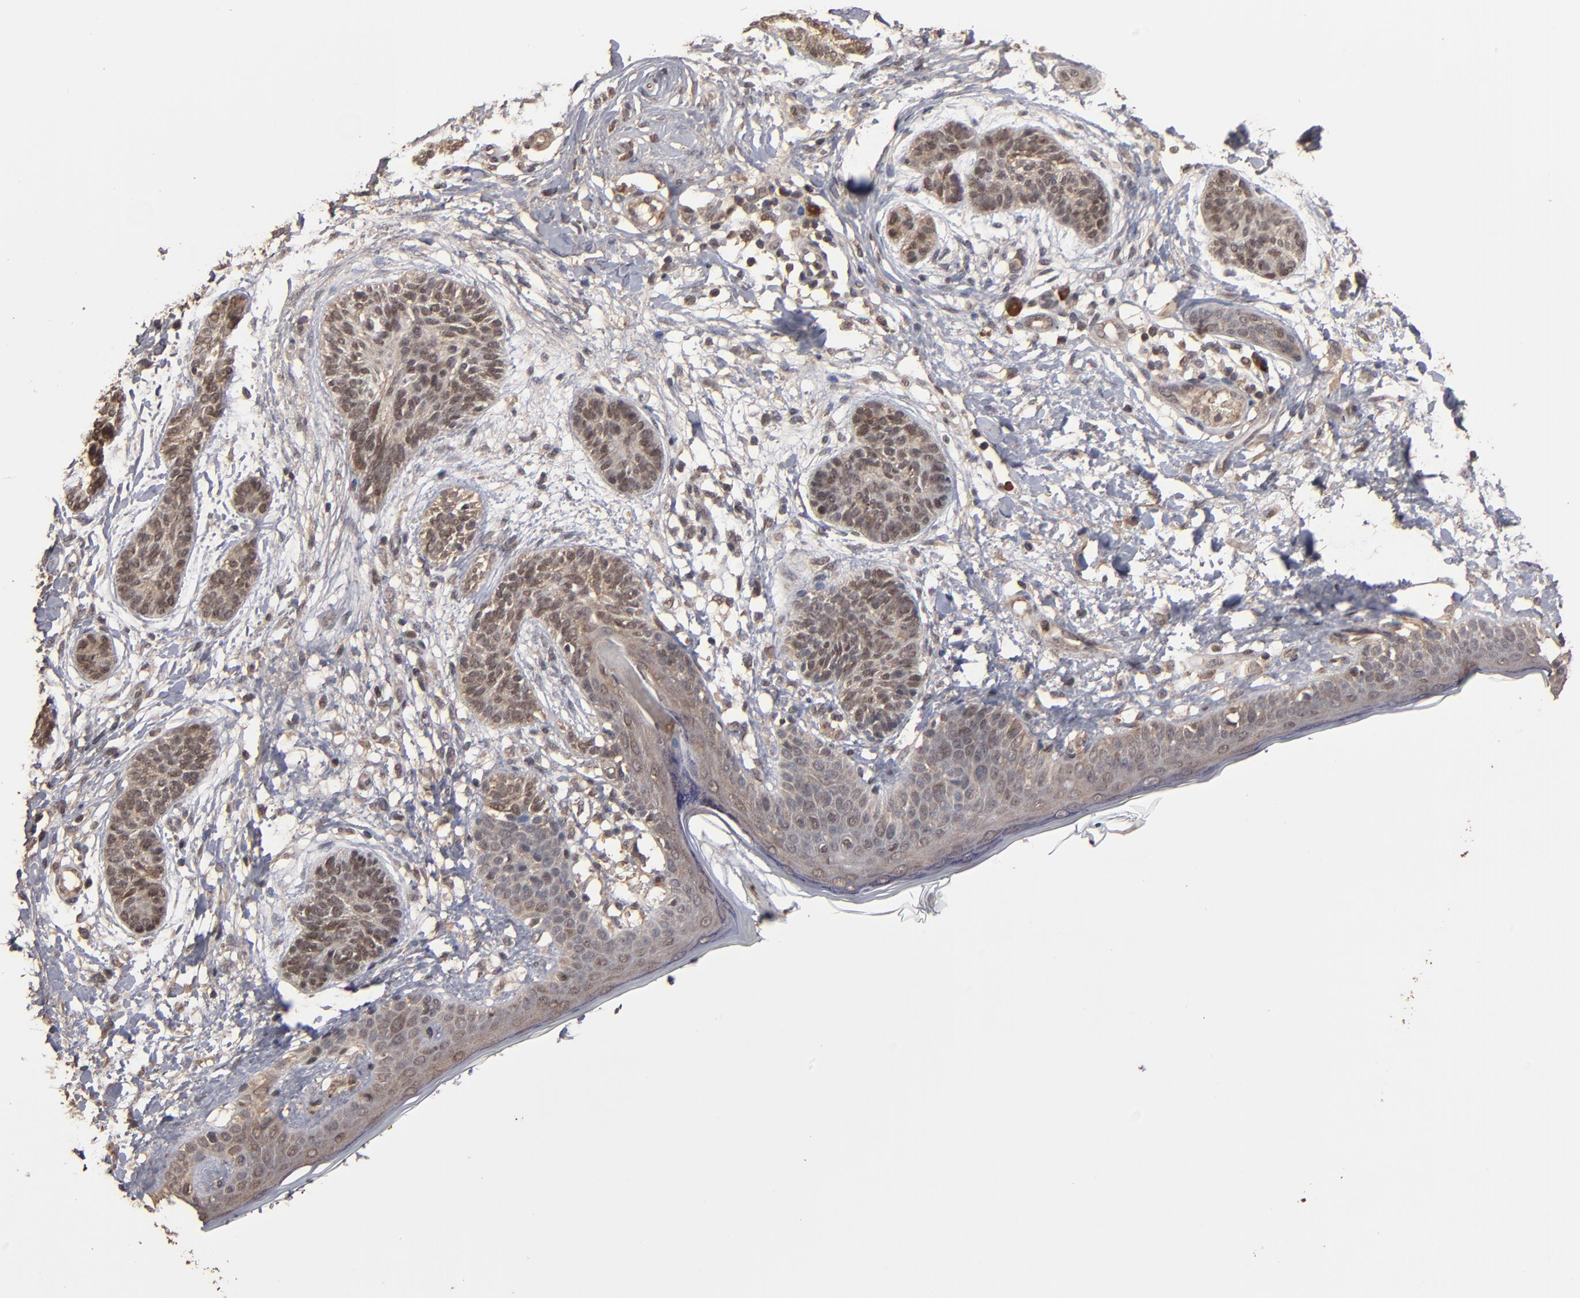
{"staining": {"intensity": "weak", "quantity": "25%-75%", "location": "cytoplasmic/membranous,nuclear"}, "tissue": "skin cancer", "cell_type": "Tumor cells", "image_type": "cancer", "snomed": [{"axis": "morphology", "description": "Normal tissue, NOS"}, {"axis": "morphology", "description": "Basal cell carcinoma"}, {"axis": "topography", "description": "Skin"}], "caption": "Immunohistochemistry (IHC) (DAB) staining of human skin cancer (basal cell carcinoma) demonstrates weak cytoplasmic/membranous and nuclear protein expression in about 25%-75% of tumor cells. (DAB (3,3'-diaminobenzidine) IHC, brown staining for protein, blue staining for nuclei).", "gene": "NXF2B", "patient": {"sex": "male", "age": 63}}